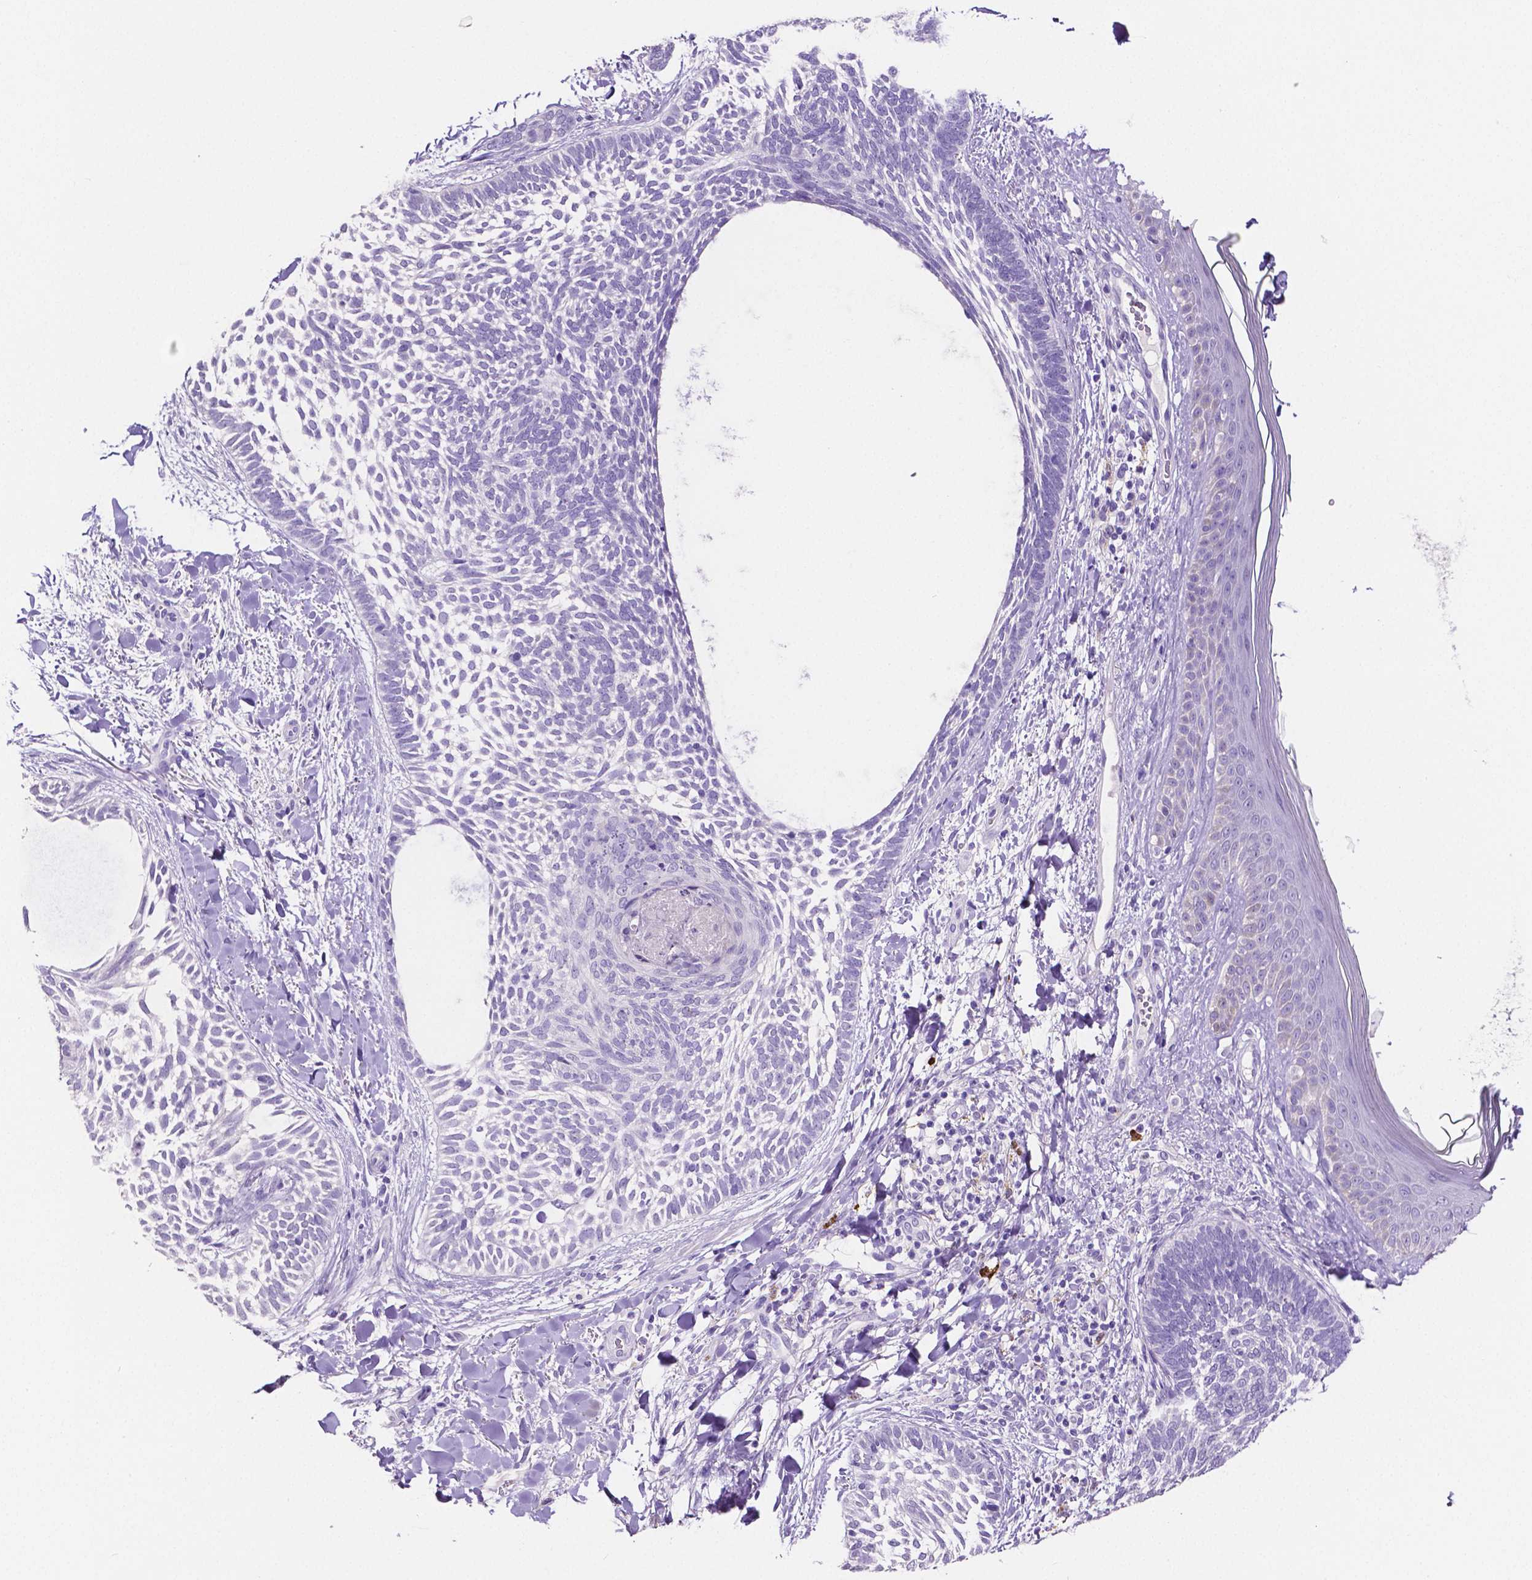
{"staining": {"intensity": "negative", "quantity": "none", "location": "none"}, "tissue": "skin cancer", "cell_type": "Tumor cells", "image_type": "cancer", "snomed": [{"axis": "morphology", "description": "Normal tissue, NOS"}, {"axis": "morphology", "description": "Basal cell carcinoma"}, {"axis": "topography", "description": "Skin"}], "caption": "Immunohistochemical staining of skin cancer (basal cell carcinoma) displays no significant positivity in tumor cells. (IHC, brightfield microscopy, high magnification).", "gene": "MMP9", "patient": {"sex": "male", "age": 46}}